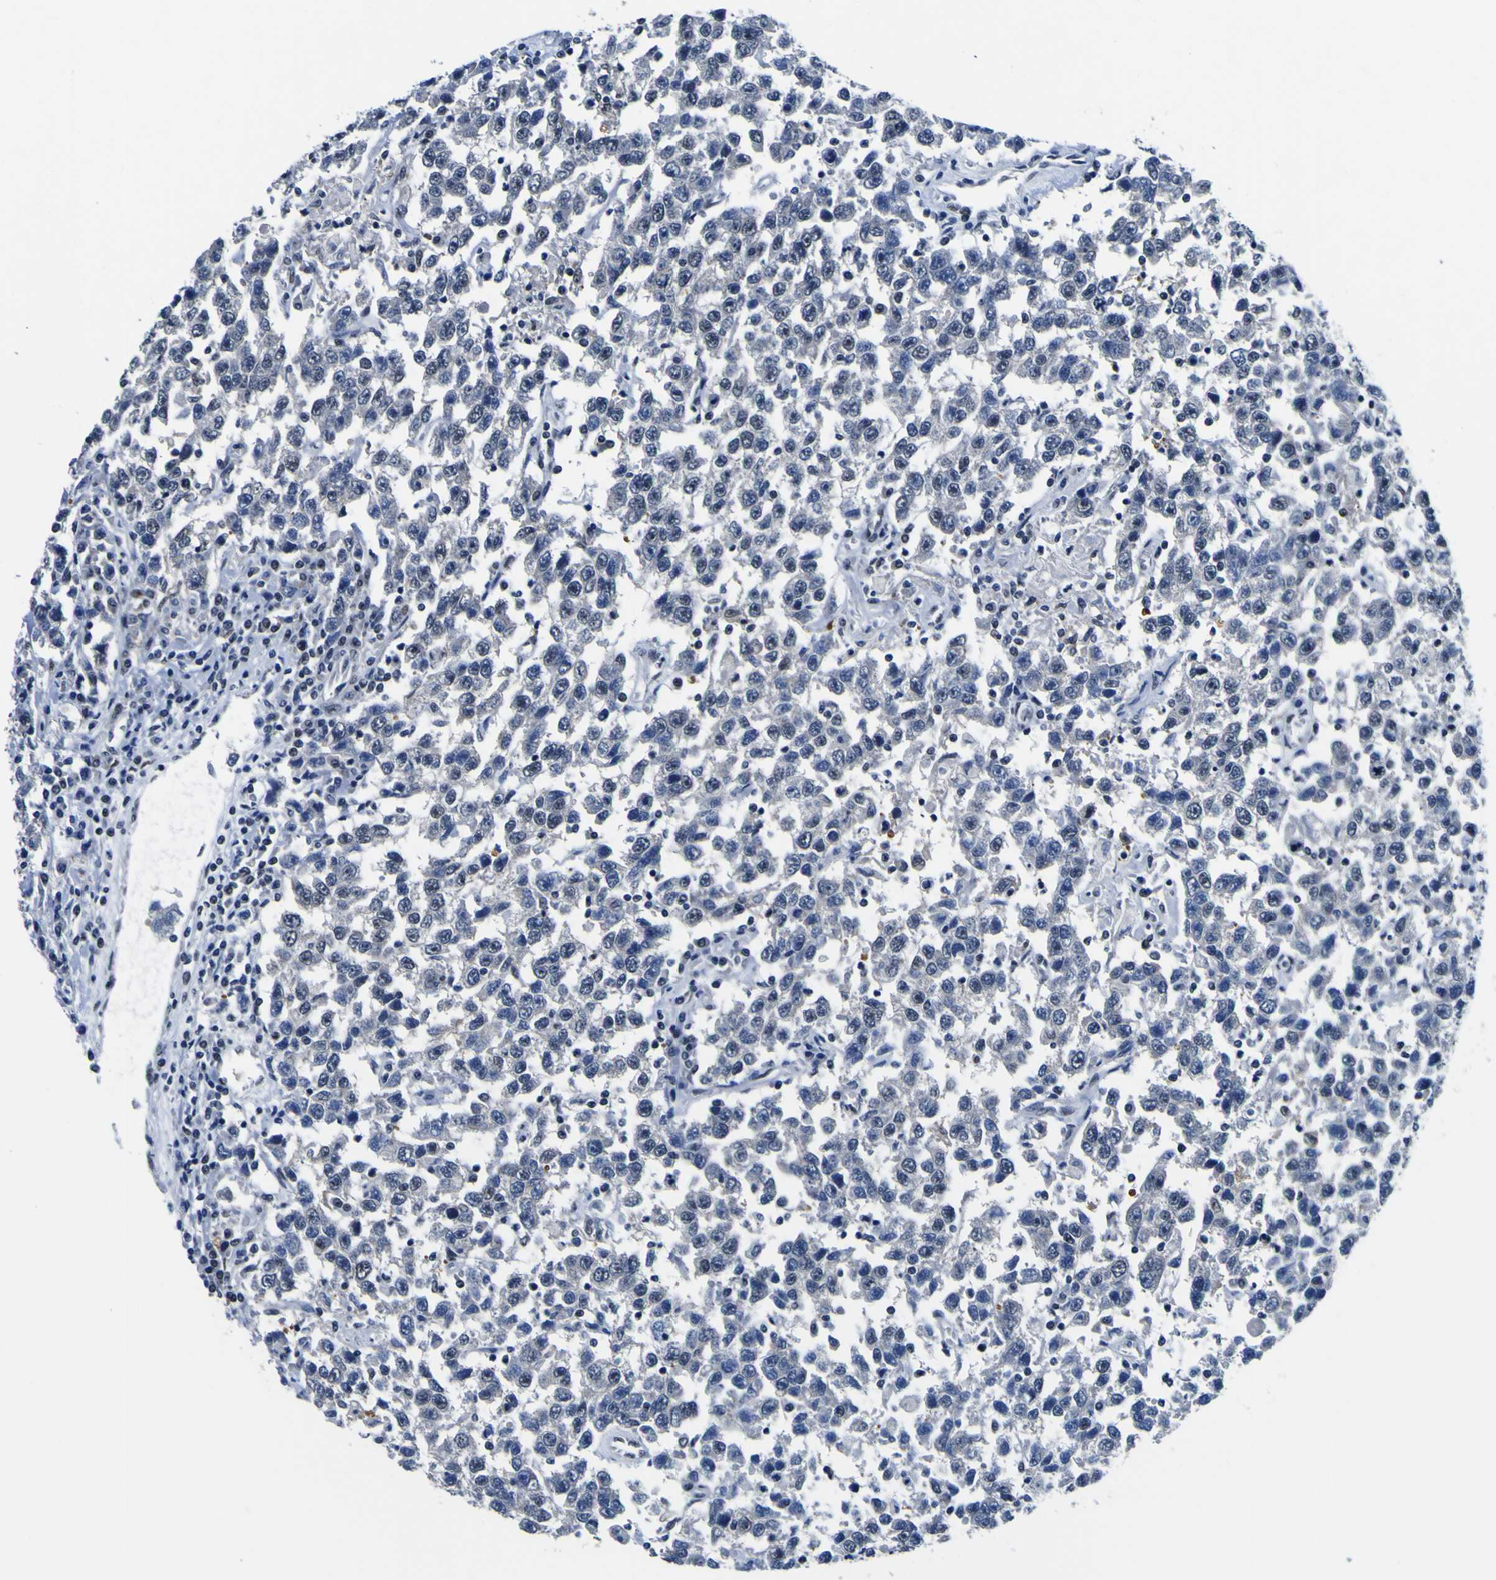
{"staining": {"intensity": "negative", "quantity": "none", "location": "none"}, "tissue": "testis cancer", "cell_type": "Tumor cells", "image_type": "cancer", "snomed": [{"axis": "morphology", "description": "Seminoma, NOS"}, {"axis": "topography", "description": "Testis"}], "caption": "IHC histopathology image of neoplastic tissue: human testis seminoma stained with DAB shows no significant protein expression in tumor cells. (DAB immunohistochemistry with hematoxylin counter stain).", "gene": "CUL4B", "patient": {"sex": "male", "age": 41}}